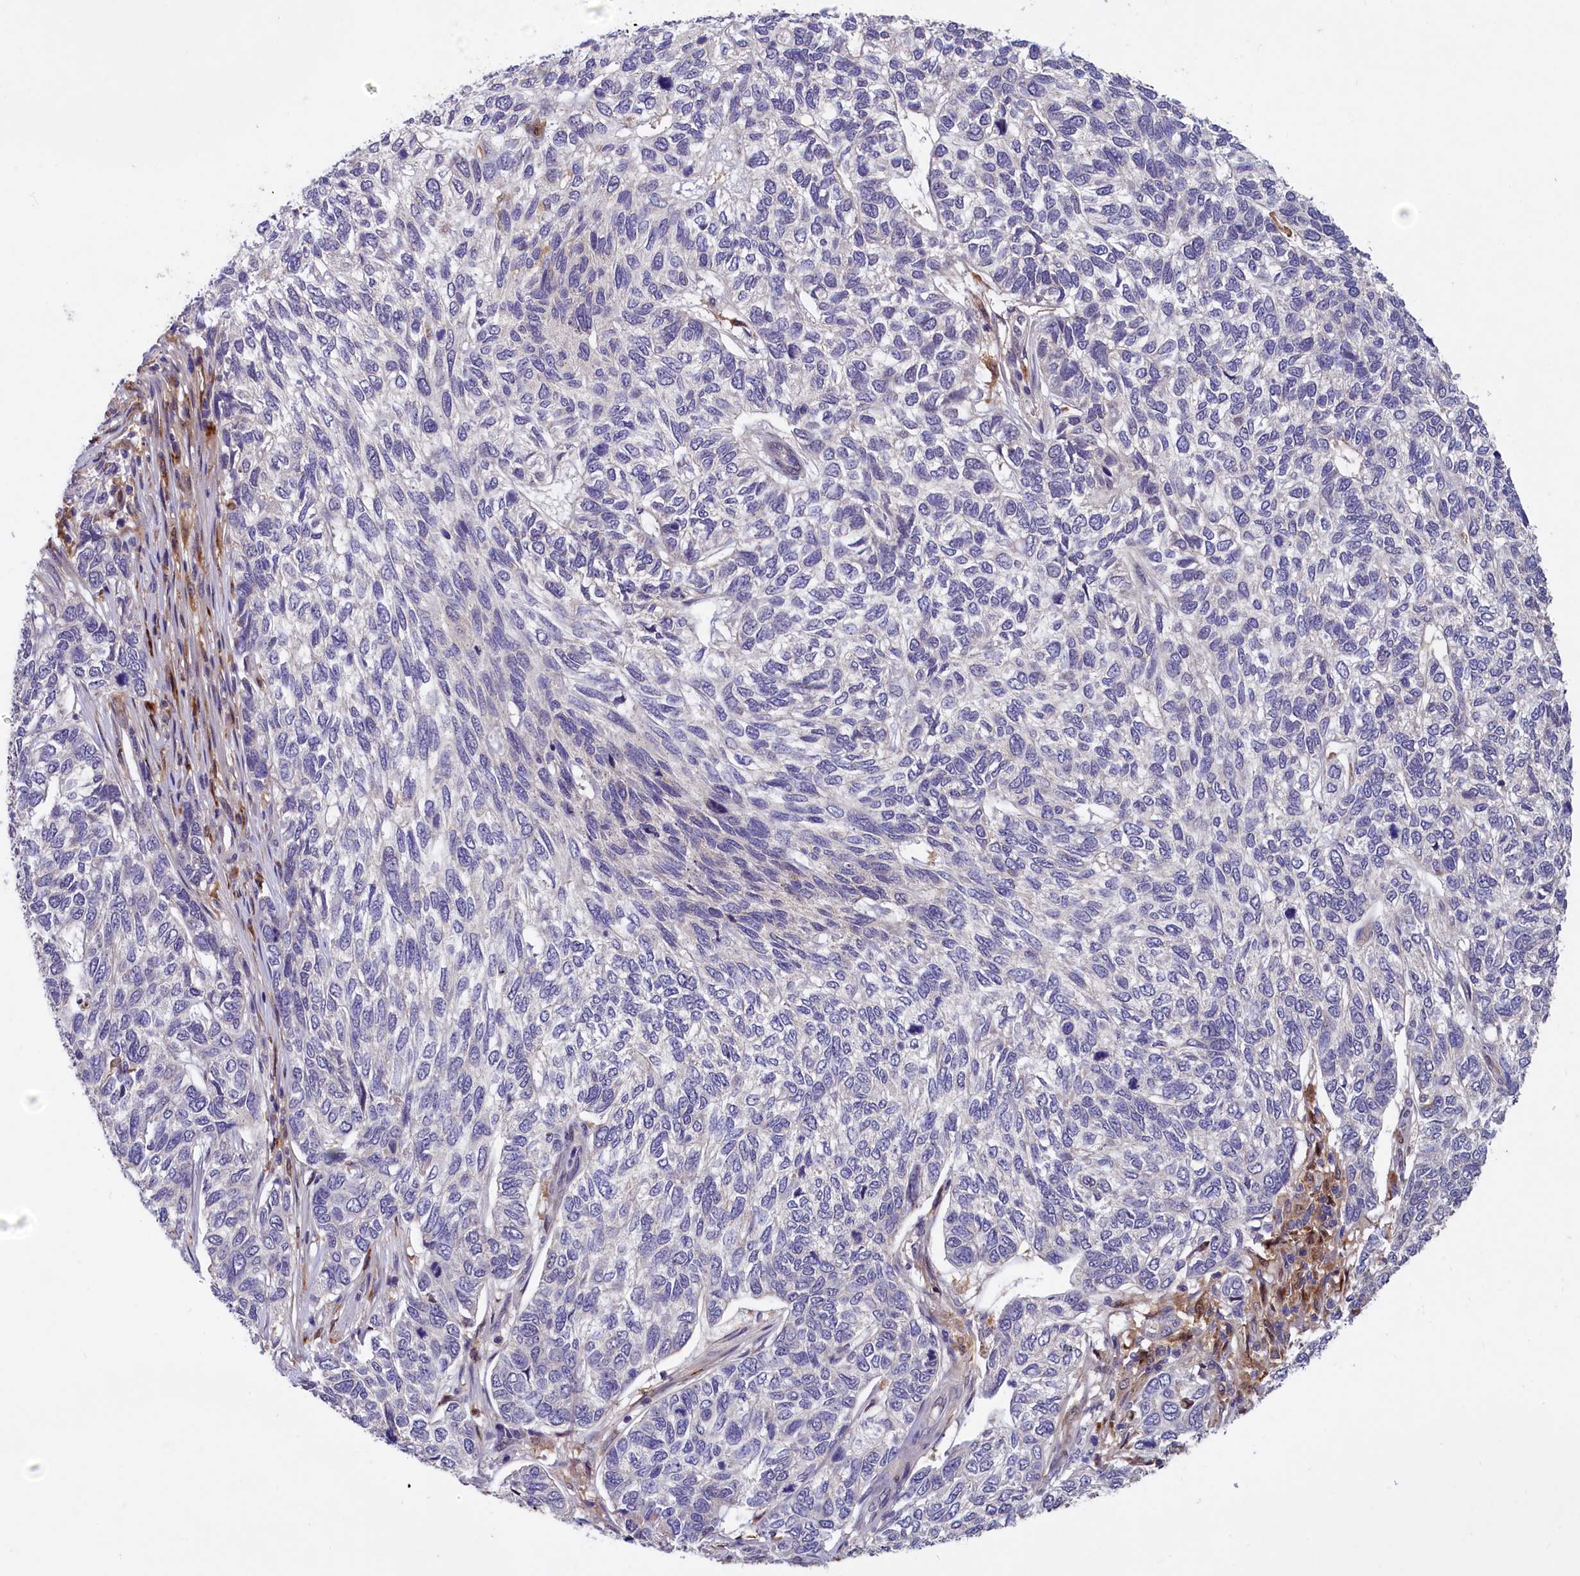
{"staining": {"intensity": "negative", "quantity": "none", "location": "none"}, "tissue": "skin cancer", "cell_type": "Tumor cells", "image_type": "cancer", "snomed": [{"axis": "morphology", "description": "Basal cell carcinoma"}, {"axis": "topography", "description": "Skin"}], "caption": "A high-resolution histopathology image shows immunohistochemistry (IHC) staining of skin cancer, which shows no significant positivity in tumor cells.", "gene": "NAIP", "patient": {"sex": "female", "age": 65}}